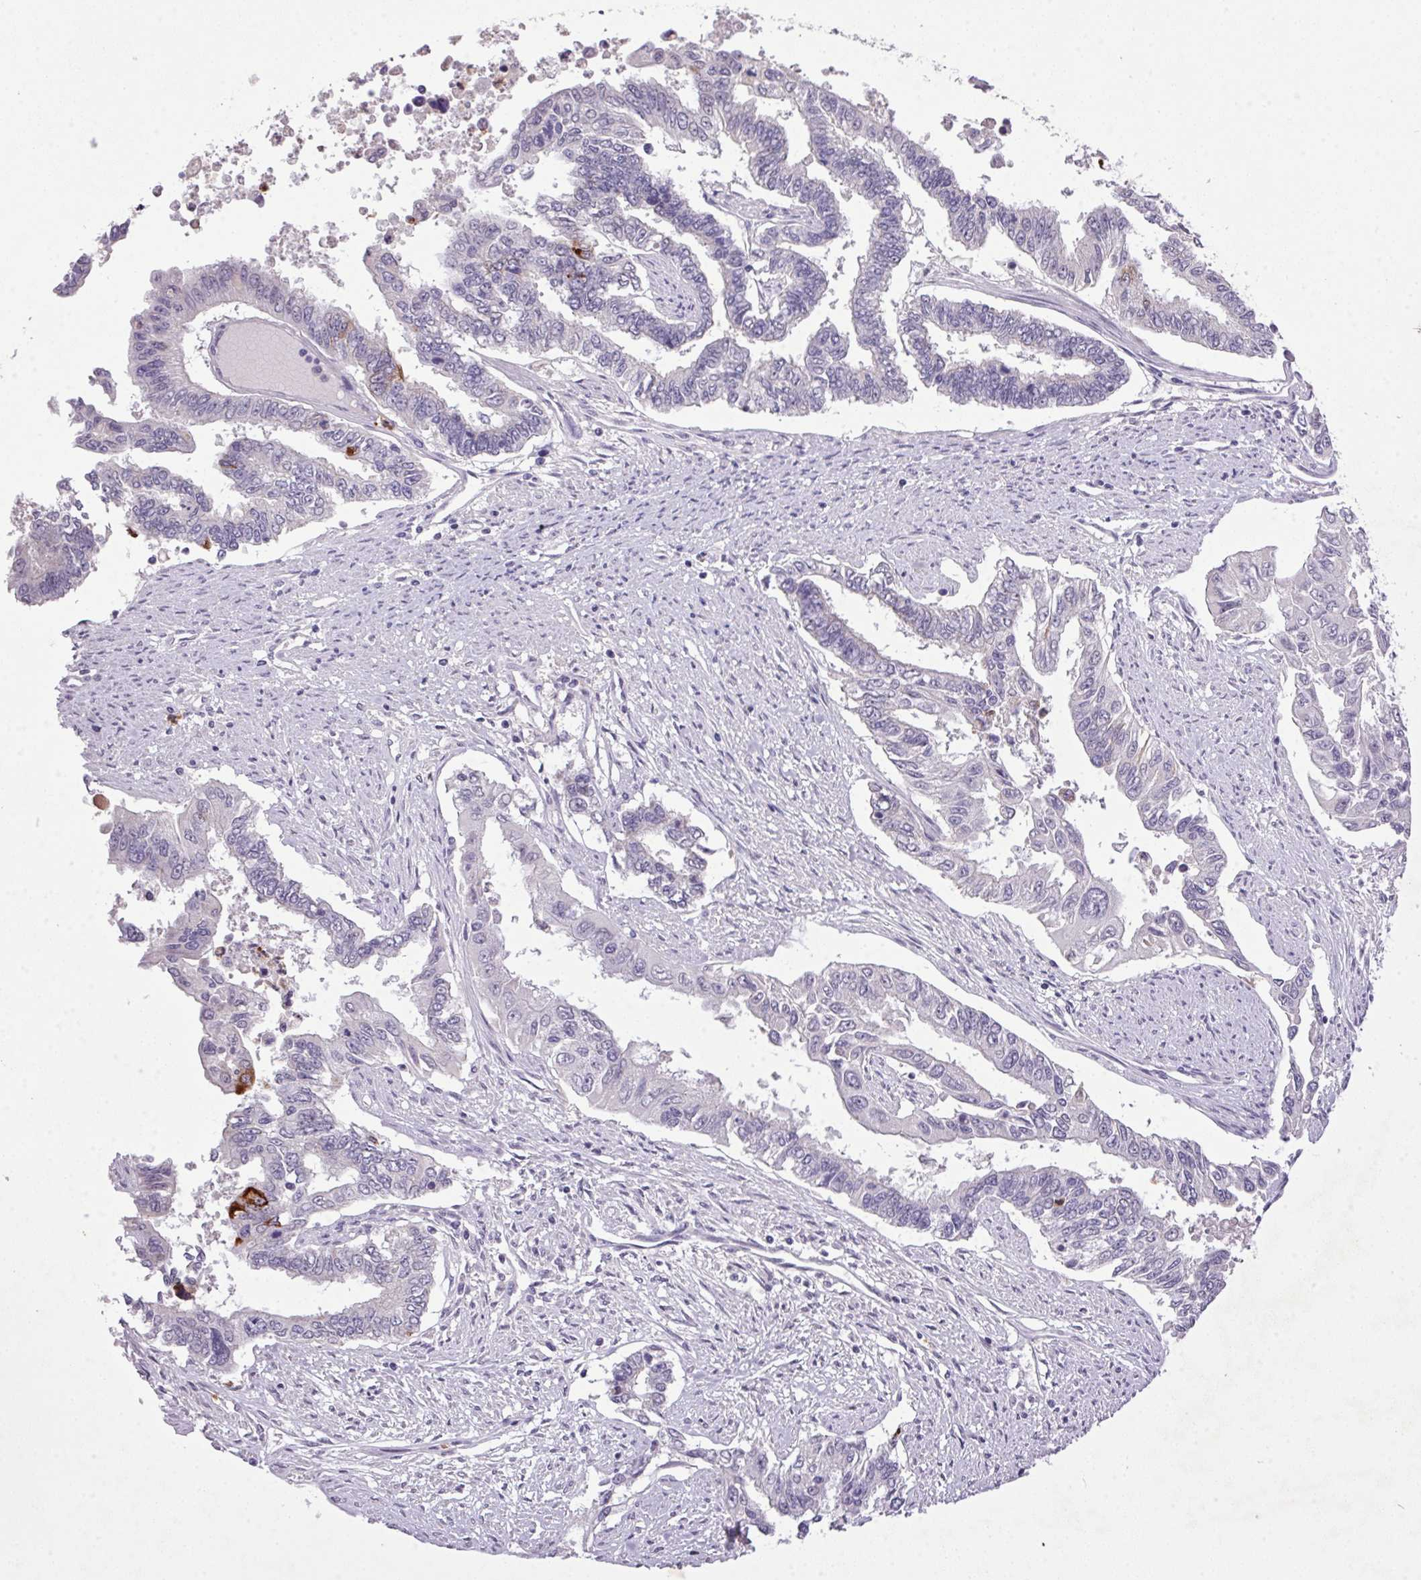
{"staining": {"intensity": "strong", "quantity": "<25%", "location": "cytoplasmic/membranous"}, "tissue": "endometrial cancer", "cell_type": "Tumor cells", "image_type": "cancer", "snomed": [{"axis": "morphology", "description": "Adenocarcinoma, NOS"}, {"axis": "topography", "description": "Uterus"}], "caption": "Immunohistochemical staining of human endometrial adenocarcinoma reveals strong cytoplasmic/membranous protein expression in approximately <25% of tumor cells. The staining was performed using DAB, with brown indicating positive protein expression. Nuclei are stained blue with hematoxylin.", "gene": "TRDN", "patient": {"sex": "female", "age": 59}}